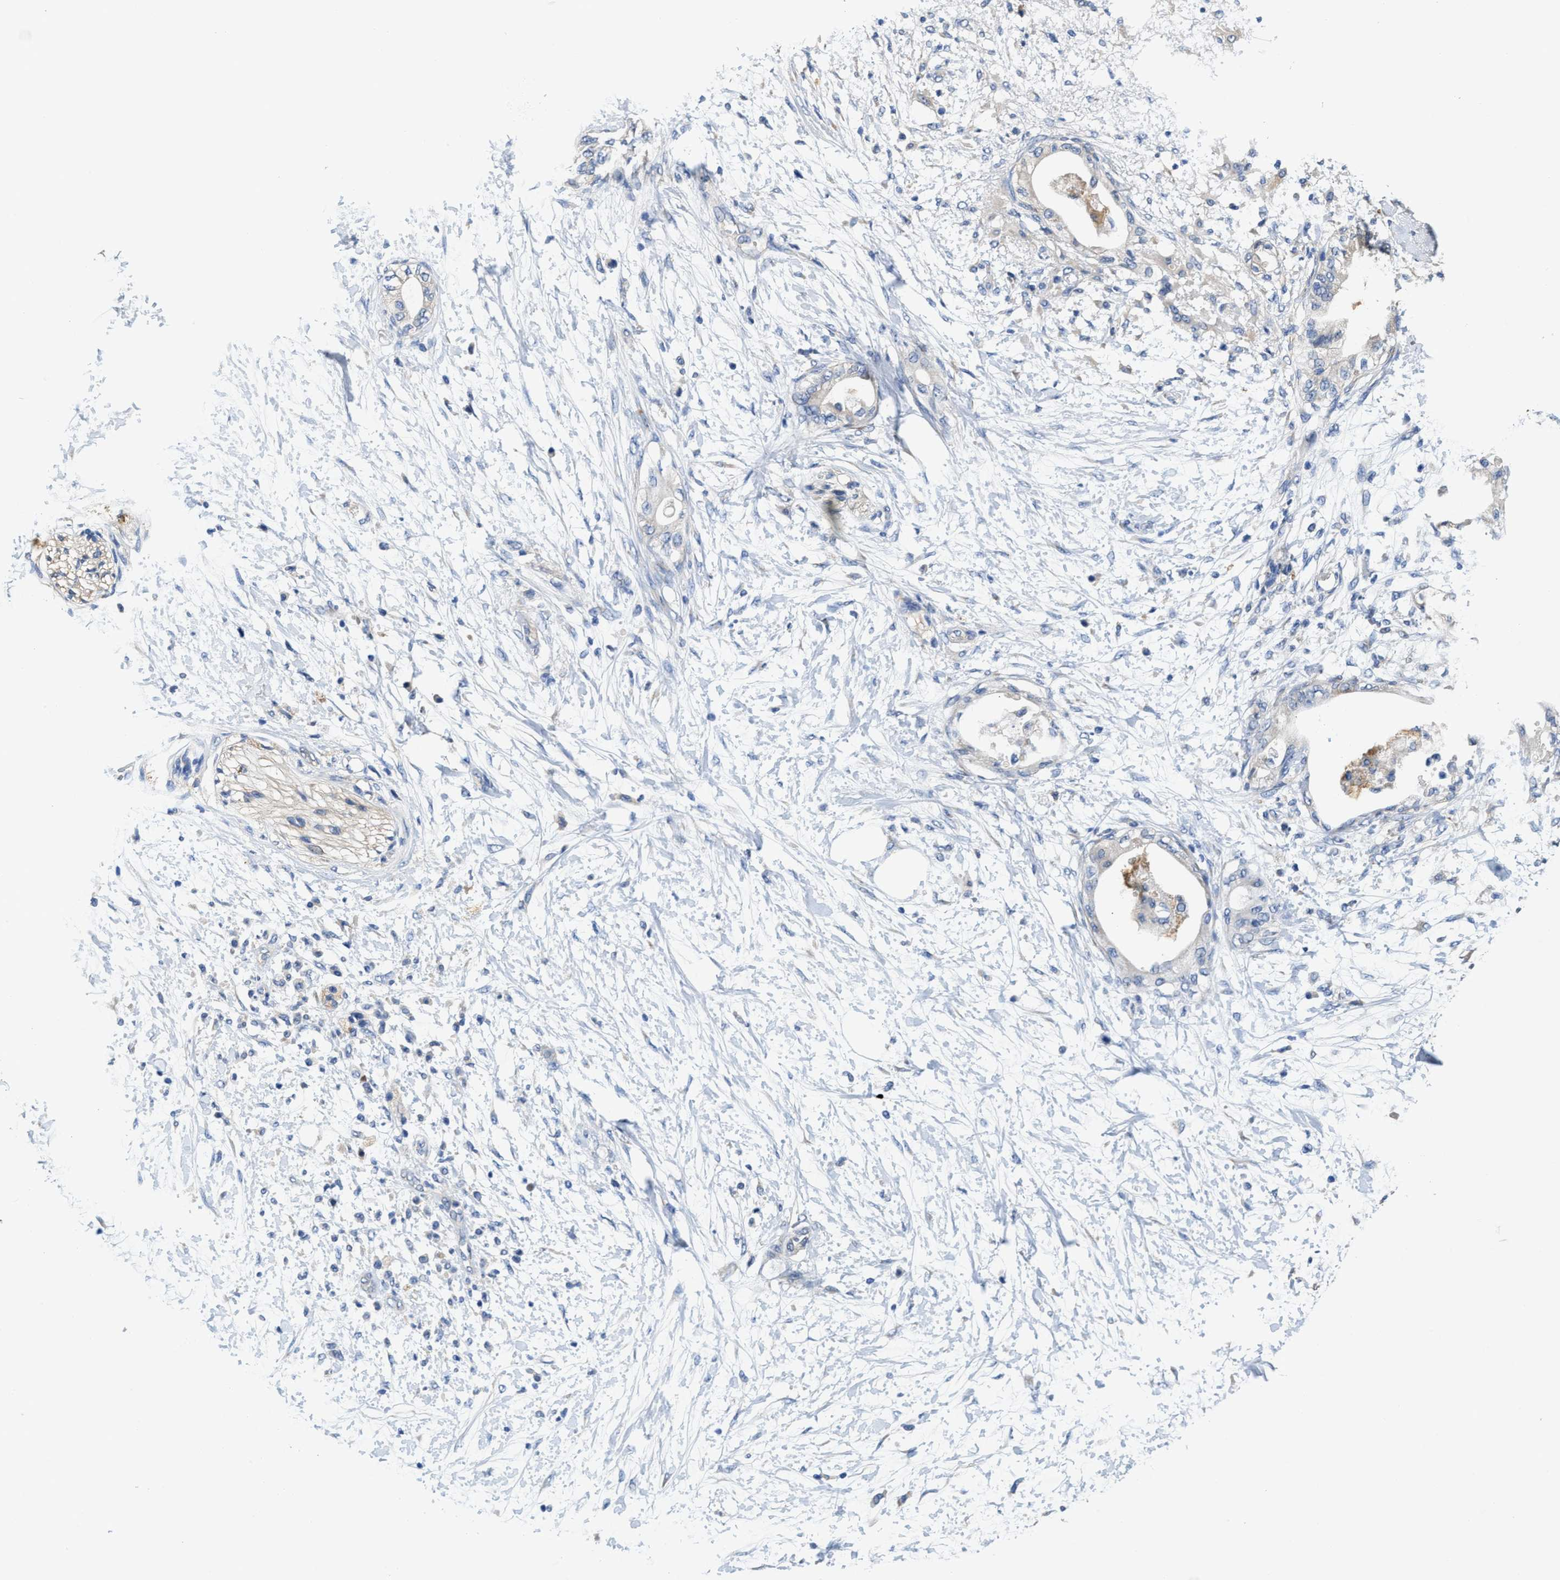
{"staining": {"intensity": "weak", "quantity": "<25%", "location": "cytoplasmic/membranous"}, "tissue": "adipose tissue", "cell_type": "Adipocytes", "image_type": "normal", "snomed": [{"axis": "morphology", "description": "Normal tissue, NOS"}, {"axis": "morphology", "description": "Adenocarcinoma, NOS"}, {"axis": "topography", "description": "Duodenum"}, {"axis": "topography", "description": "Peripheral nerve tissue"}], "caption": "DAB immunohistochemical staining of benign adipose tissue shows no significant staining in adipocytes. Nuclei are stained in blue.", "gene": "PEG10", "patient": {"sex": "female", "age": 60}}